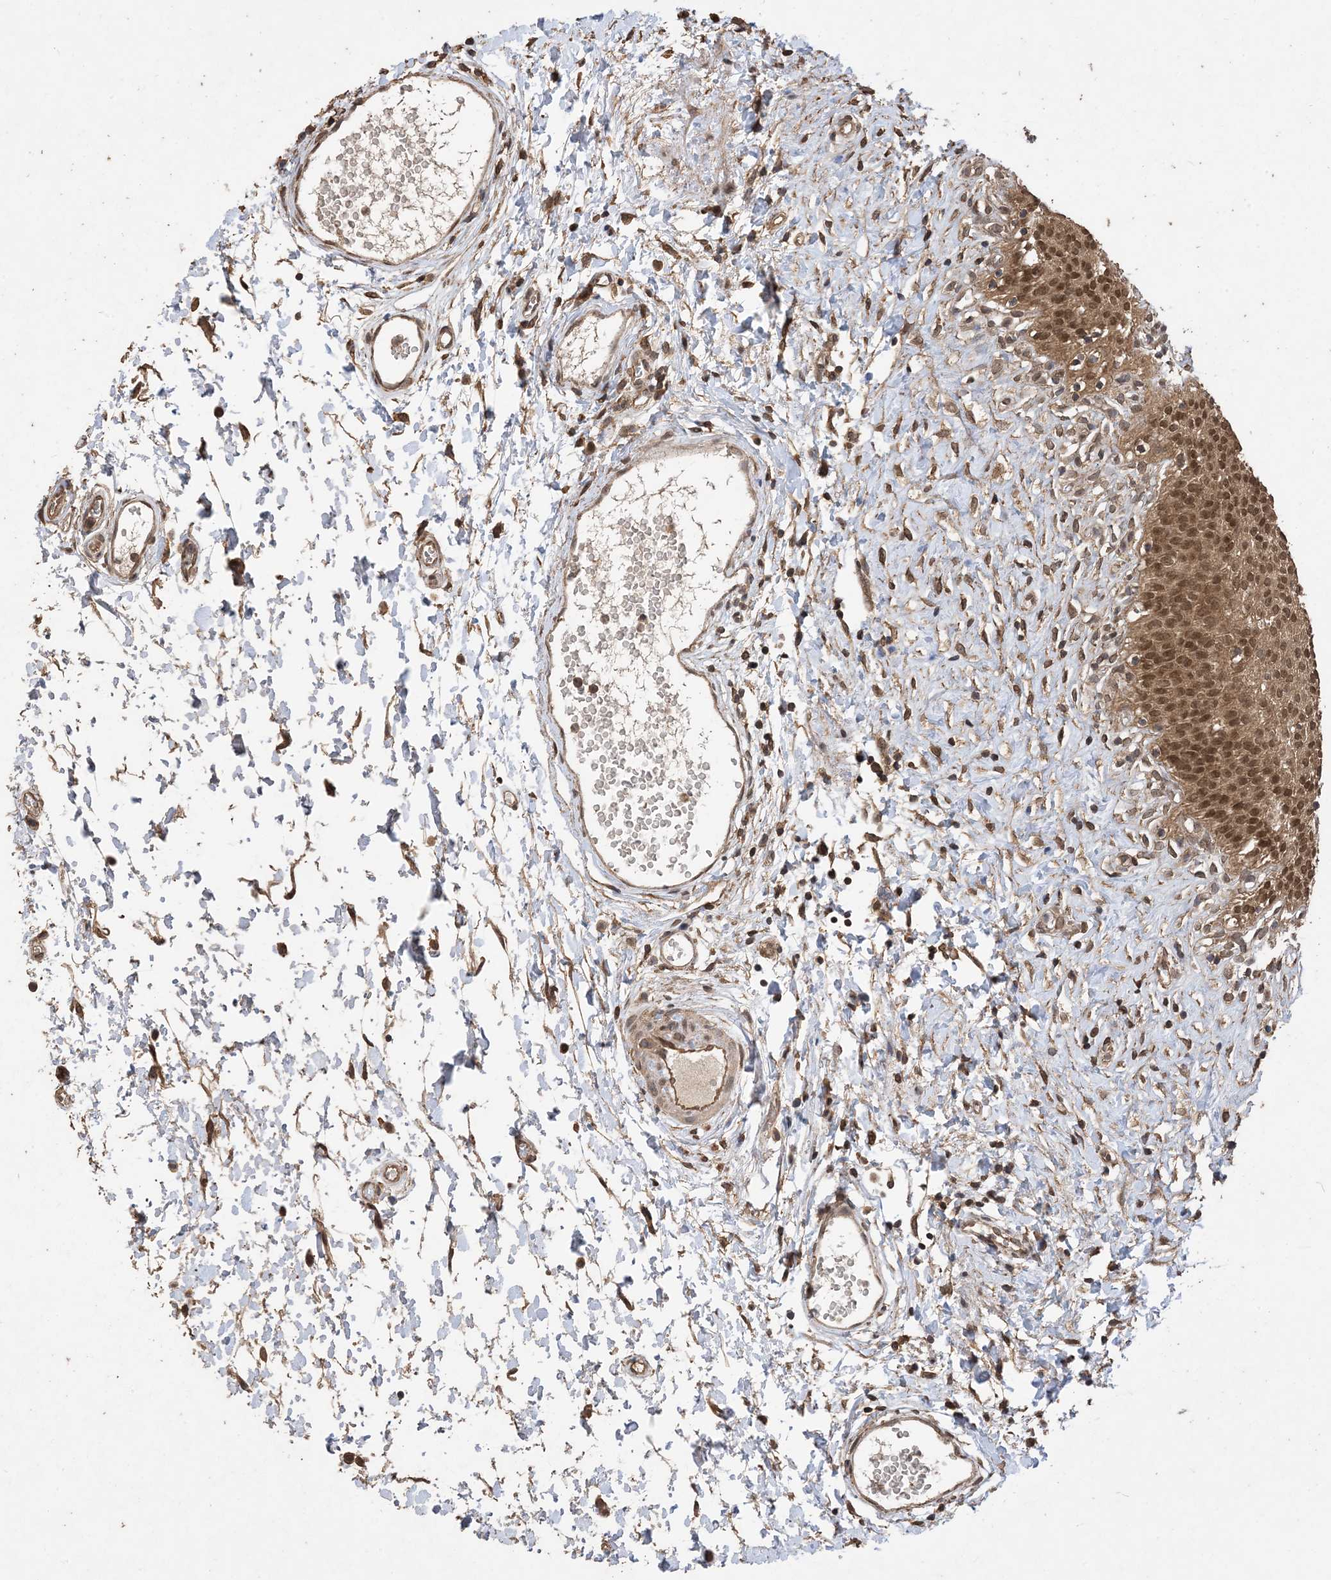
{"staining": {"intensity": "moderate", "quantity": ">75%", "location": "cytoplasmic/membranous,nuclear"}, "tissue": "urinary bladder", "cell_type": "Urothelial cells", "image_type": "normal", "snomed": [{"axis": "morphology", "description": "Normal tissue, NOS"}, {"axis": "topography", "description": "Urinary bladder"}], "caption": "Urothelial cells display moderate cytoplasmic/membranous,nuclear positivity in about >75% of cells in unremarkable urinary bladder. The staining was performed using DAB (3,3'-diaminobenzidine), with brown indicating positive protein expression. Nuclei are stained blue with hematoxylin.", "gene": "ZKSCAN5", "patient": {"sex": "male", "age": 51}}